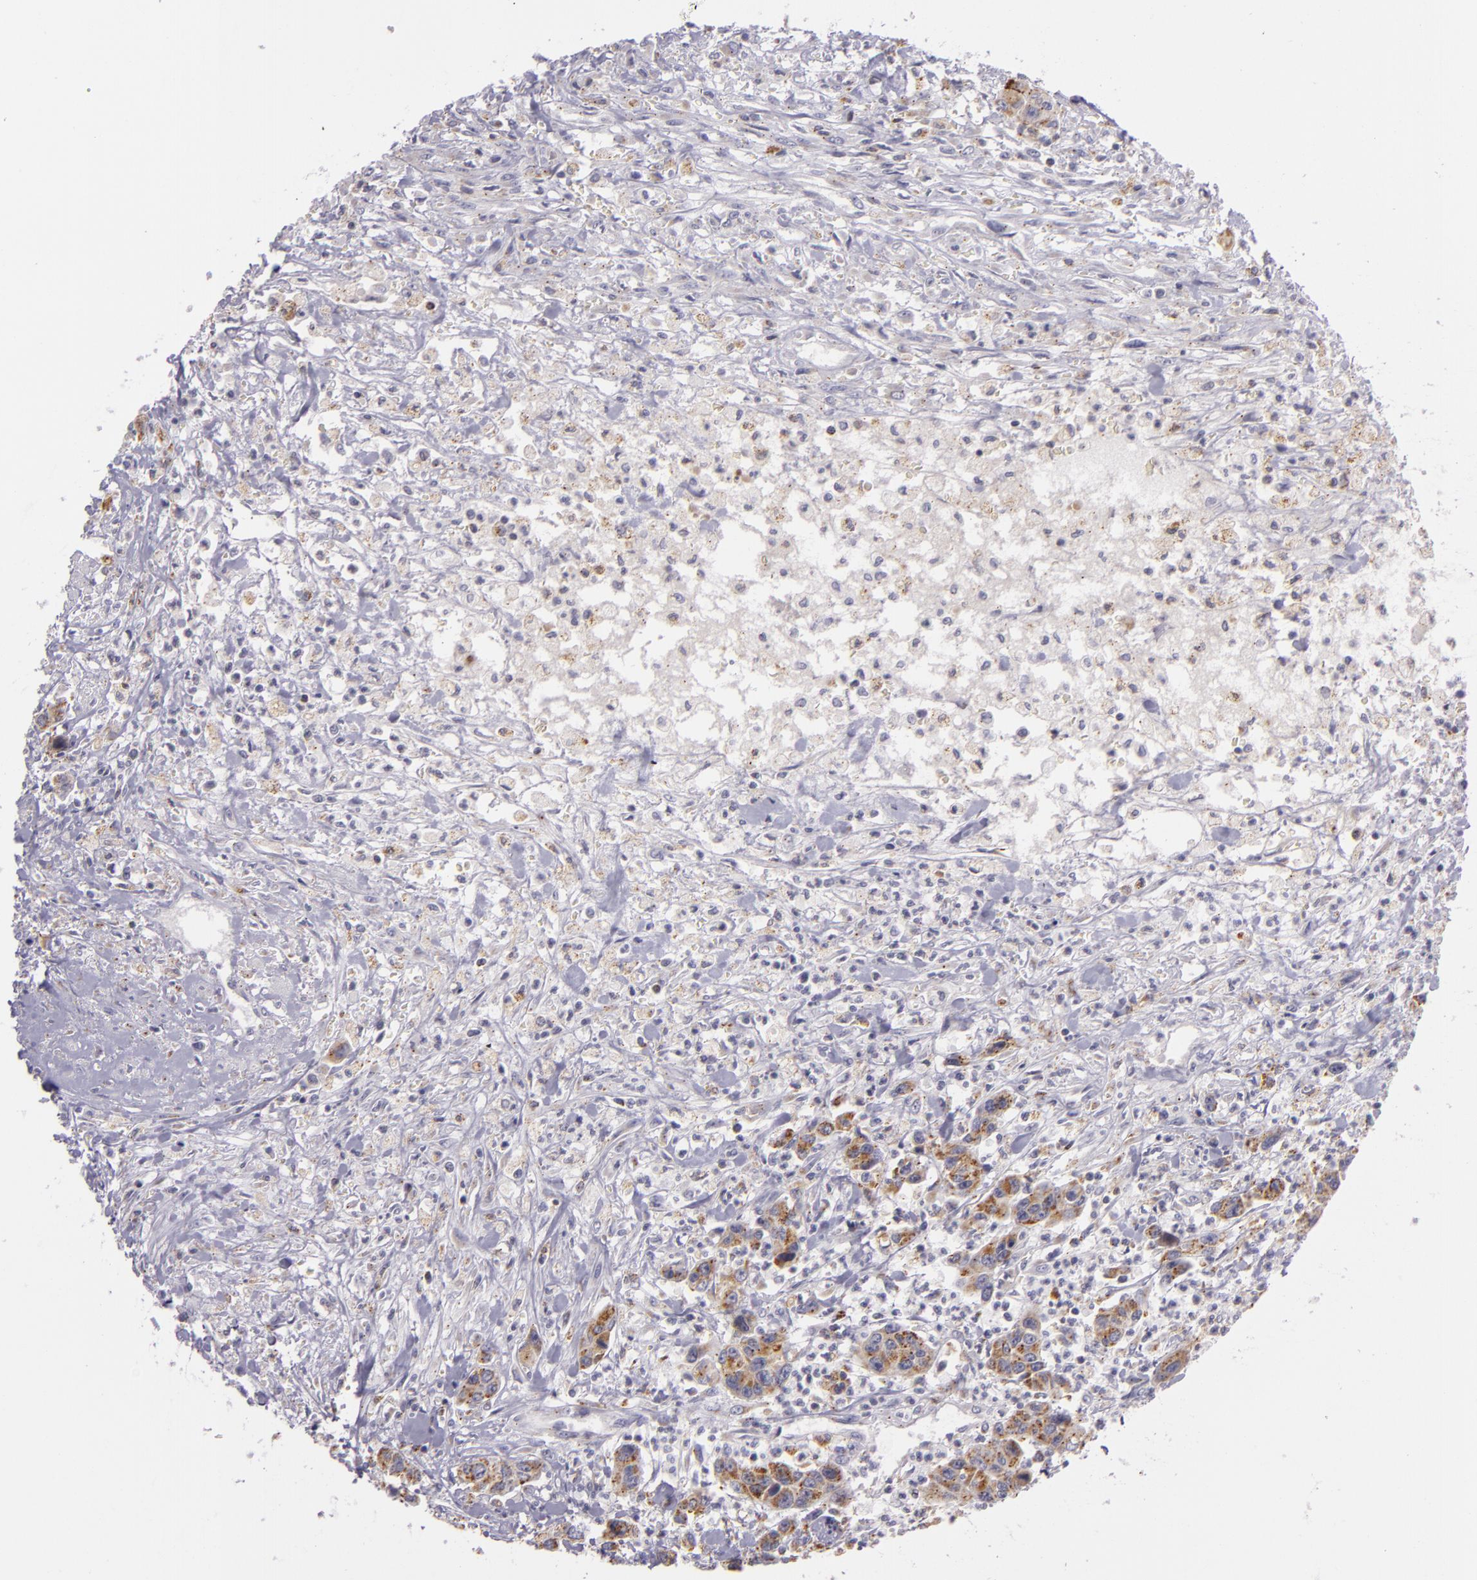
{"staining": {"intensity": "moderate", "quantity": ">75%", "location": "cytoplasmic/membranous"}, "tissue": "urothelial cancer", "cell_type": "Tumor cells", "image_type": "cancer", "snomed": [{"axis": "morphology", "description": "Urothelial carcinoma, High grade"}, {"axis": "topography", "description": "Urinary bladder"}], "caption": "DAB immunohistochemical staining of human urothelial carcinoma (high-grade) exhibits moderate cytoplasmic/membranous protein positivity in approximately >75% of tumor cells. The staining was performed using DAB, with brown indicating positive protein expression. Nuclei are stained blue with hematoxylin.", "gene": "CILK1", "patient": {"sex": "male", "age": 86}}